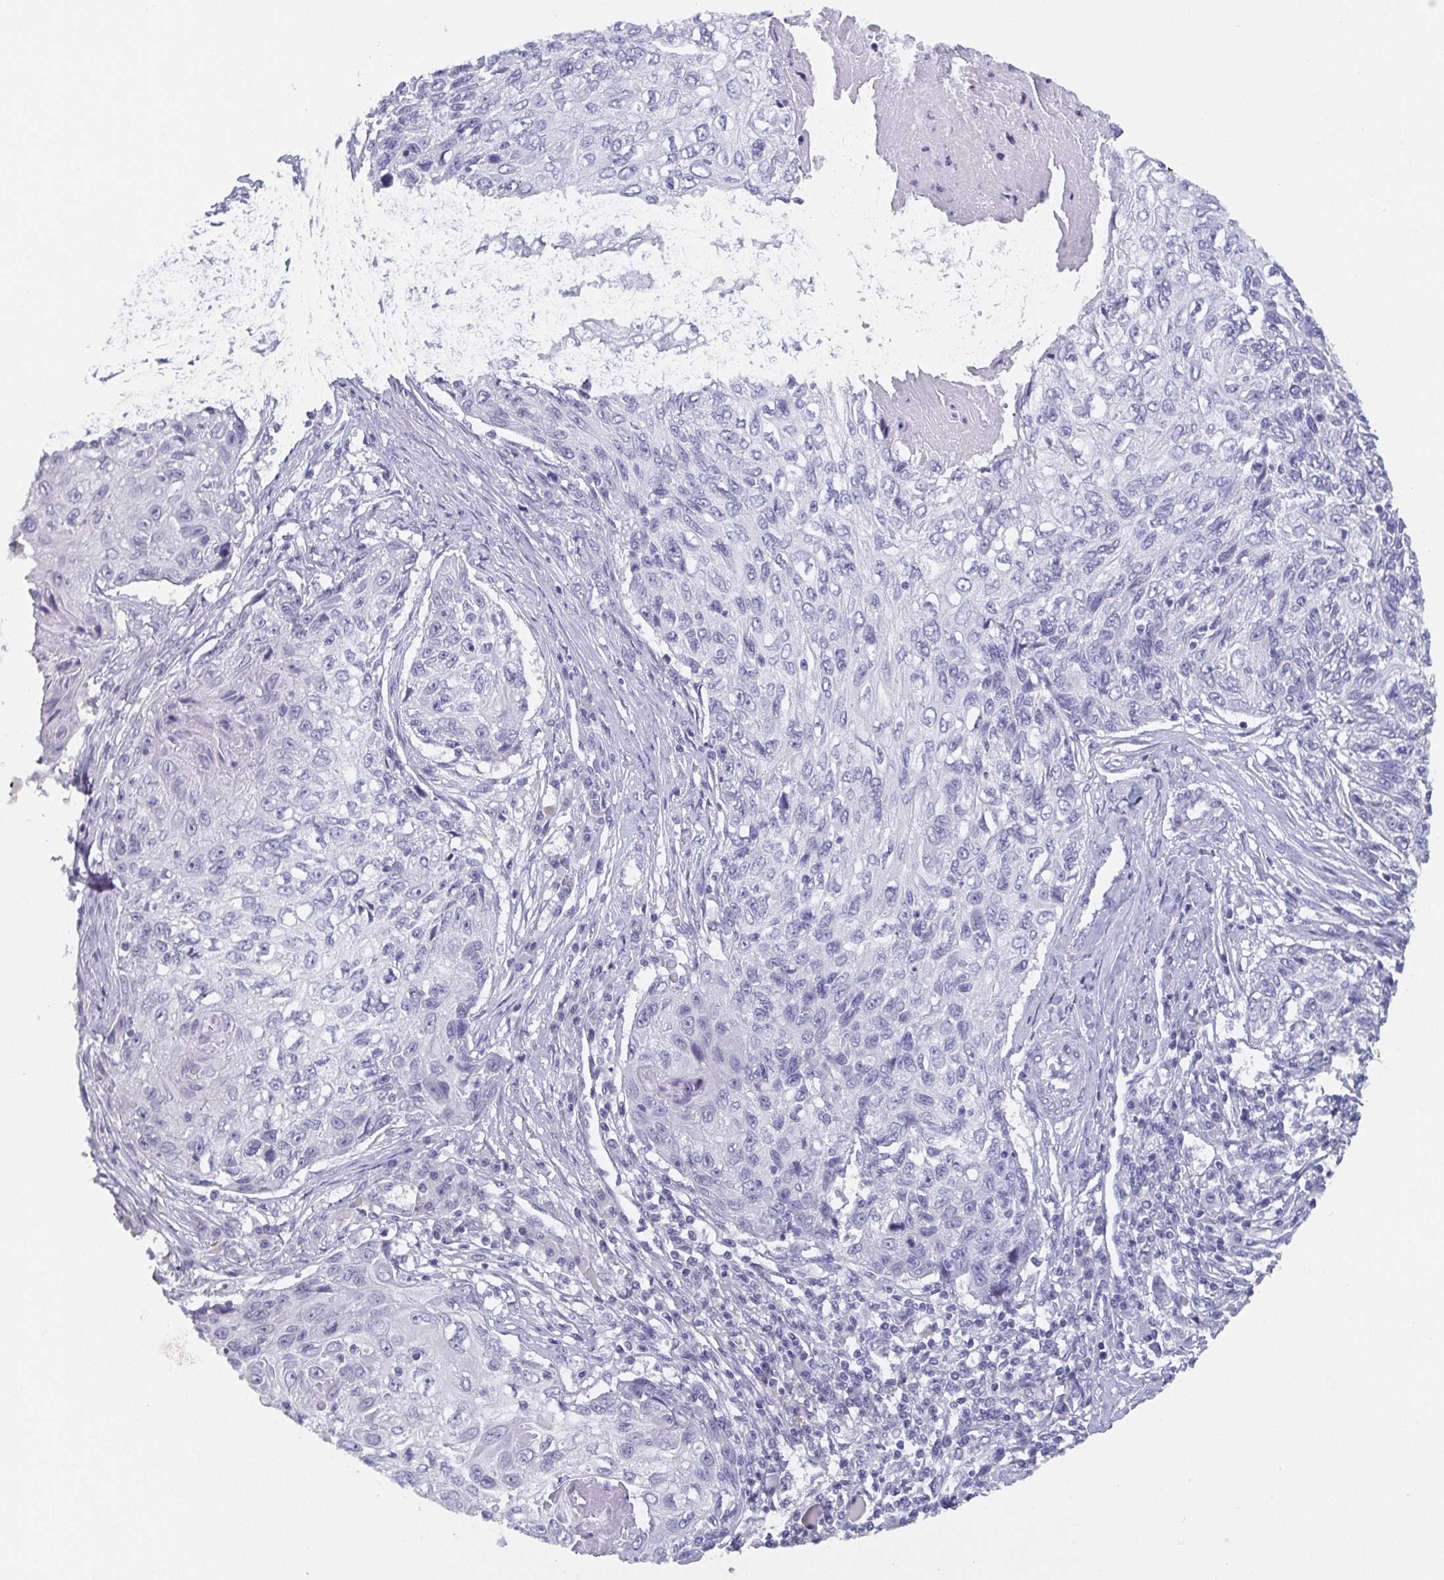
{"staining": {"intensity": "negative", "quantity": "none", "location": "none"}, "tissue": "skin cancer", "cell_type": "Tumor cells", "image_type": "cancer", "snomed": [{"axis": "morphology", "description": "Squamous cell carcinoma, NOS"}, {"axis": "topography", "description": "Skin"}], "caption": "Tumor cells show no significant protein staining in skin cancer (squamous cell carcinoma). (IHC, brightfield microscopy, high magnification).", "gene": "DYDC2", "patient": {"sex": "male", "age": 92}}